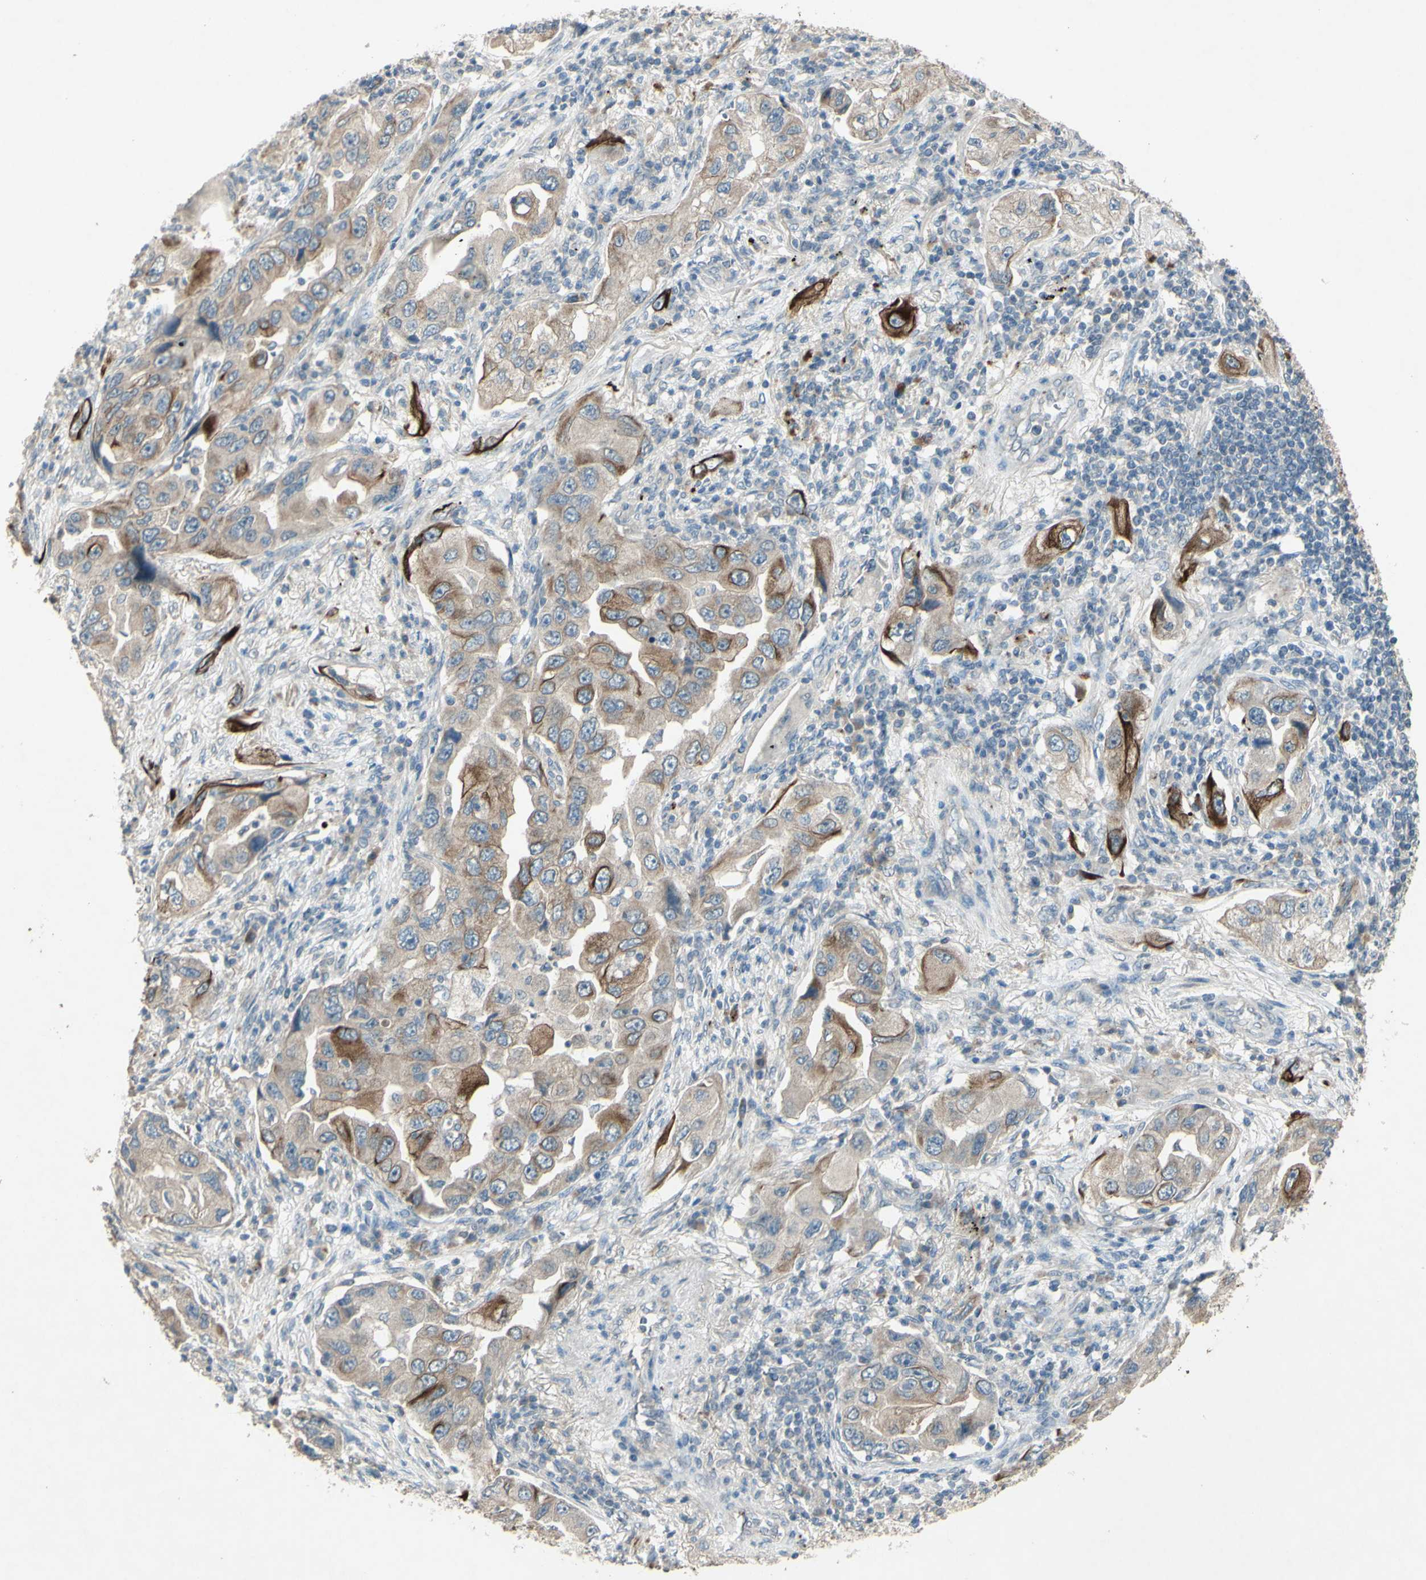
{"staining": {"intensity": "moderate", "quantity": "25%-75%", "location": "cytoplasmic/membranous"}, "tissue": "lung cancer", "cell_type": "Tumor cells", "image_type": "cancer", "snomed": [{"axis": "morphology", "description": "Adenocarcinoma, NOS"}, {"axis": "topography", "description": "Lung"}], "caption": "Tumor cells exhibit moderate cytoplasmic/membranous positivity in approximately 25%-75% of cells in lung cancer.", "gene": "TIMM21", "patient": {"sex": "female", "age": 65}}